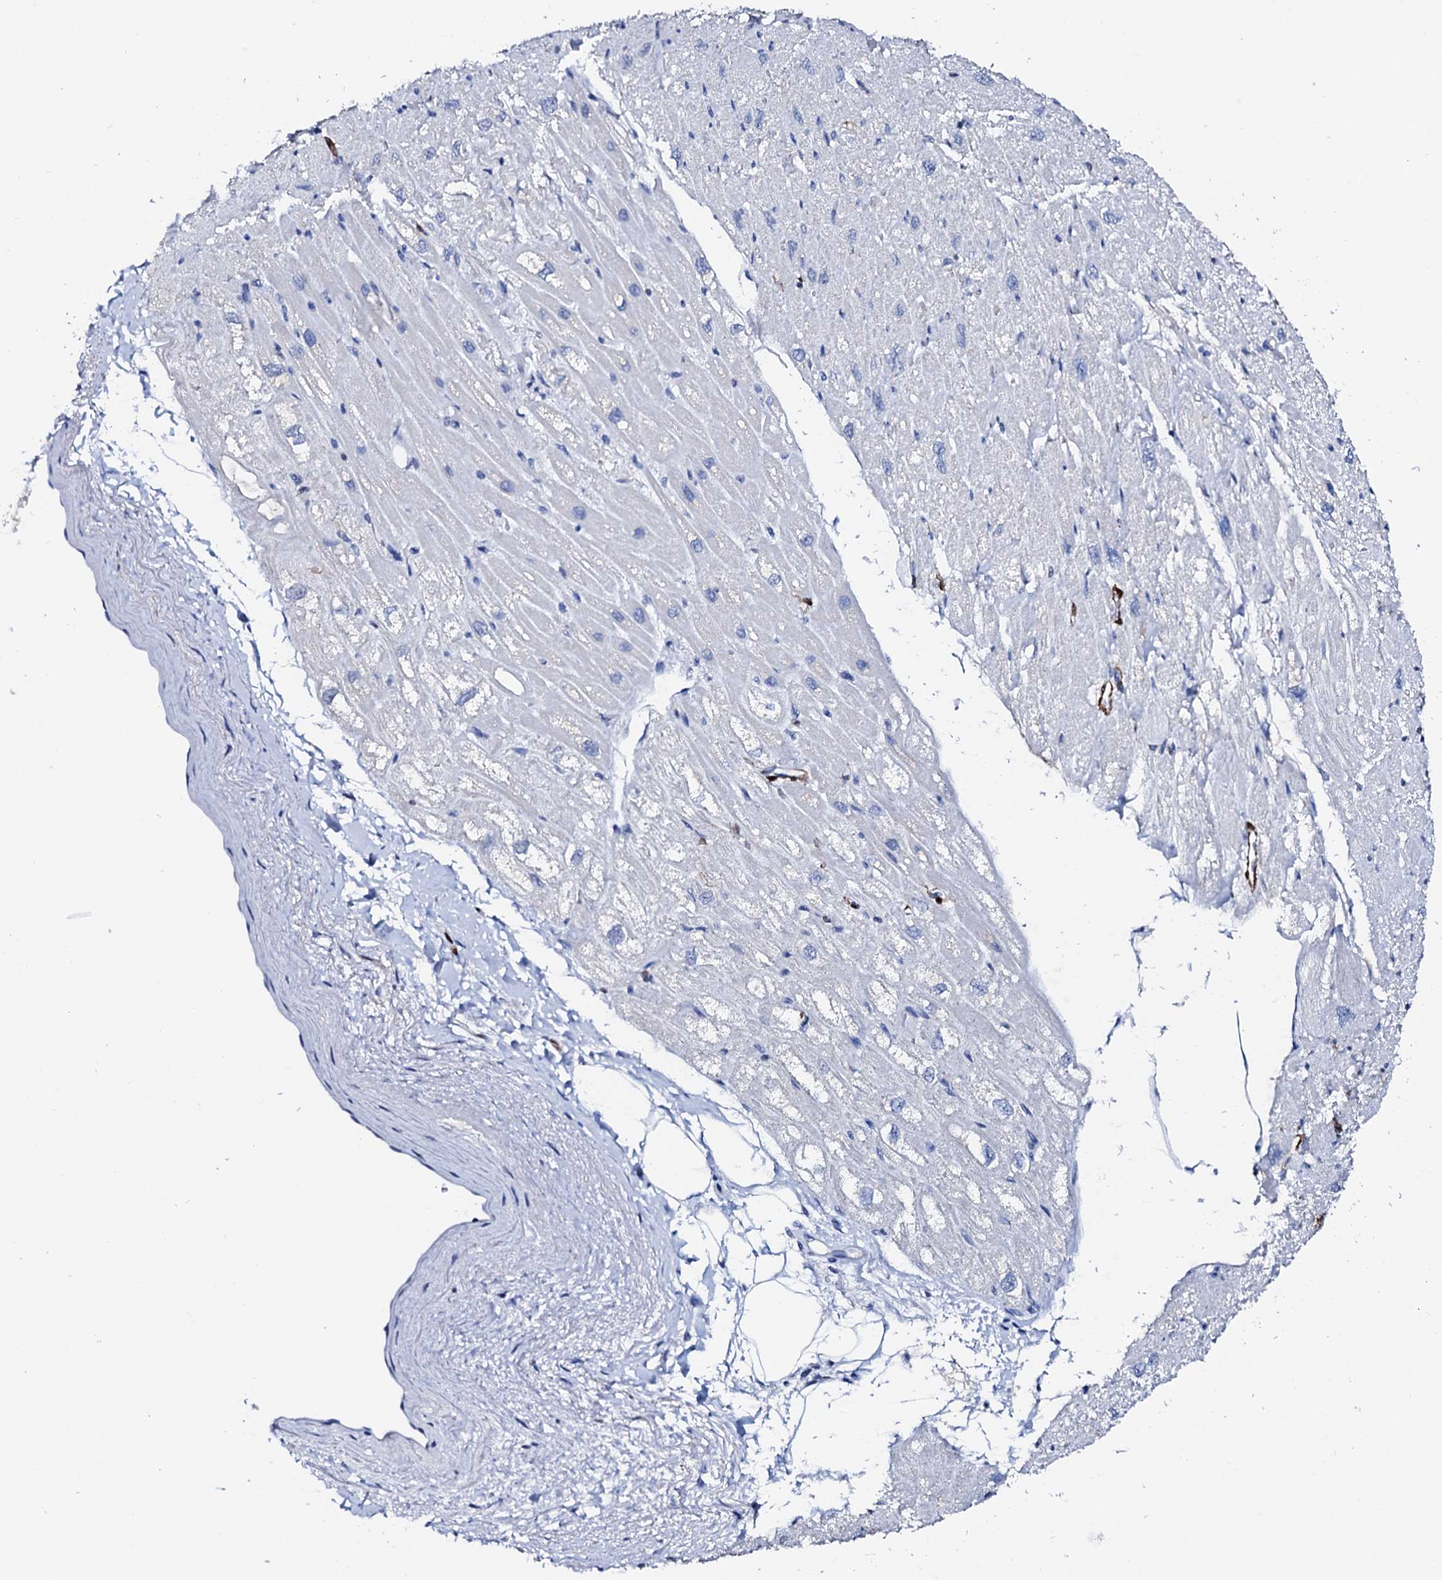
{"staining": {"intensity": "negative", "quantity": "none", "location": "none"}, "tissue": "heart muscle", "cell_type": "Cardiomyocytes", "image_type": "normal", "snomed": [{"axis": "morphology", "description": "Normal tissue, NOS"}, {"axis": "topography", "description": "Heart"}], "caption": "Cardiomyocytes show no significant protein positivity in benign heart muscle.", "gene": "NRIP2", "patient": {"sex": "male", "age": 50}}